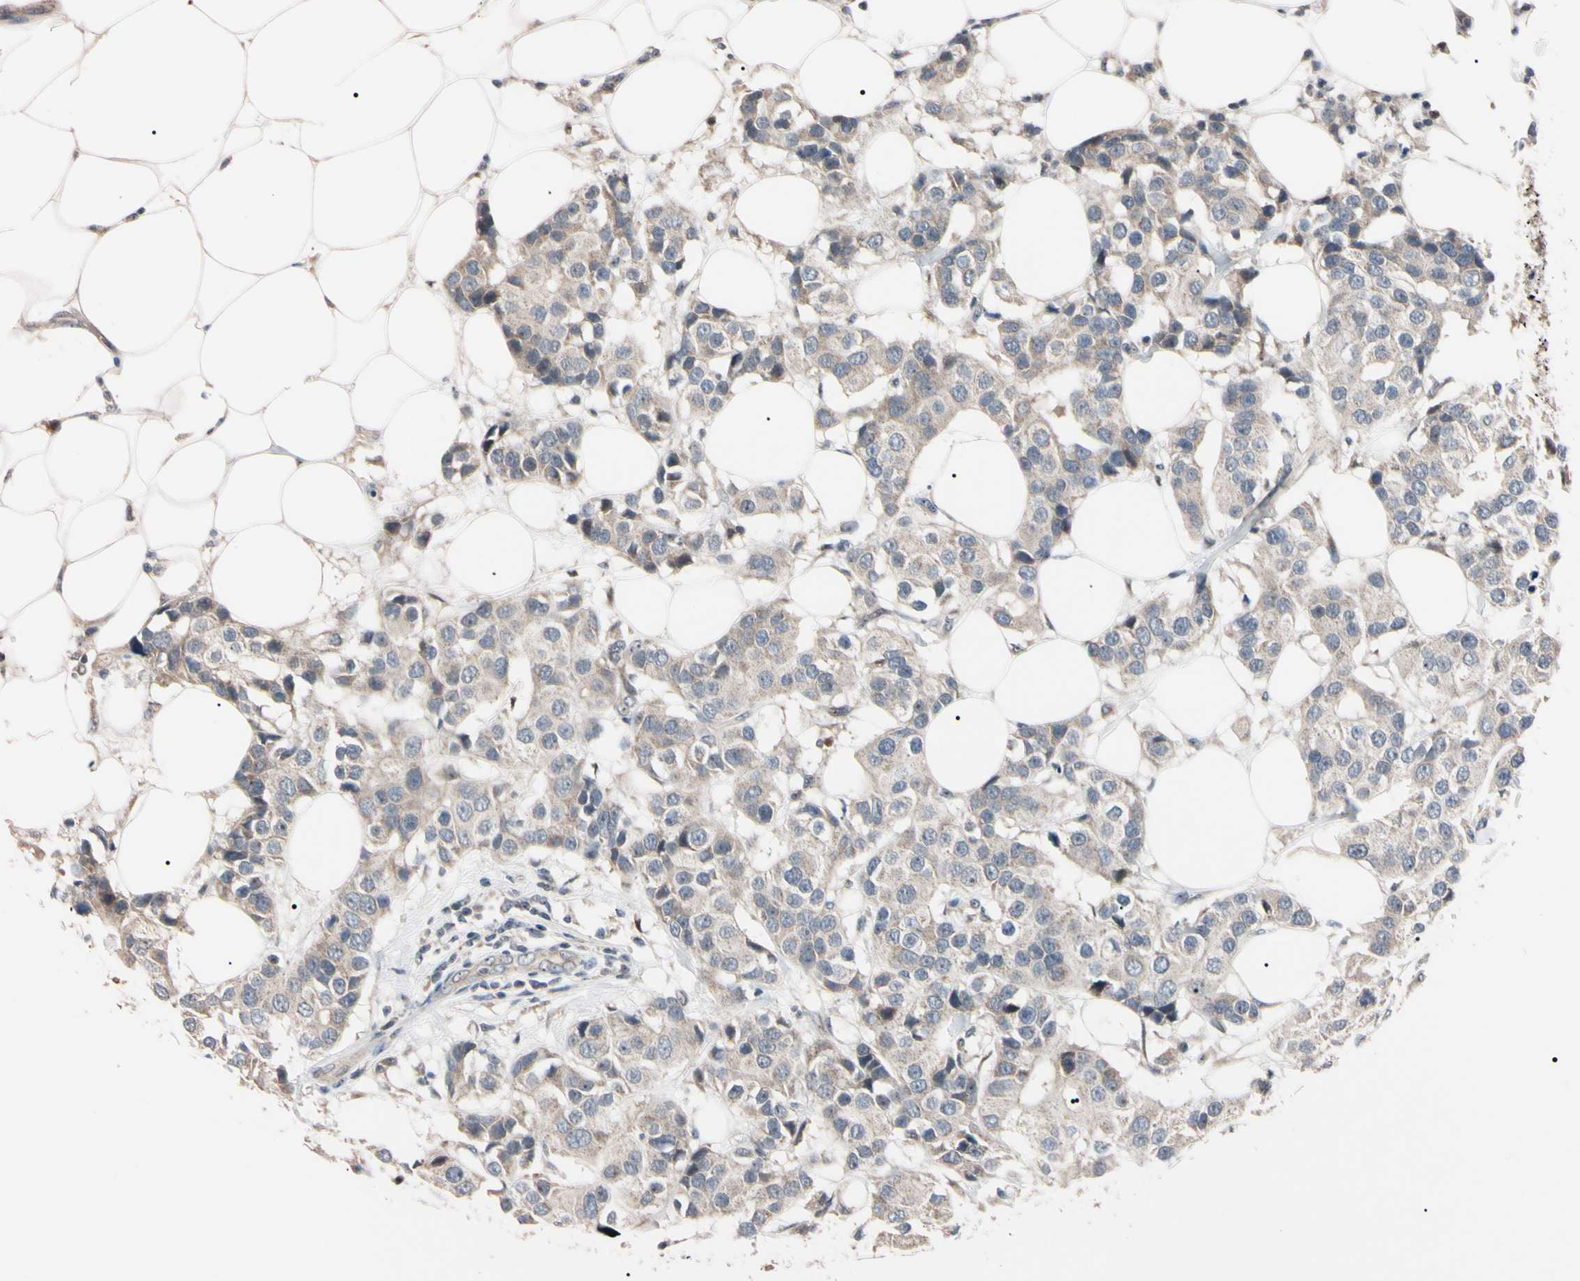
{"staining": {"intensity": "weak", "quantity": ">75%", "location": "cytoplasmic/membranous"}, "tissue": "breast cancer", "cell_type": "Tumor cells", "image_type": "cancer", "snomed": [{"axis": "morphology", "description": "Normal tissue, NOS"}, {"axis": "morphology", "description": "Duct carcinoma"}, {"axis": "topography", "description": "Breast"}], "caption": "Immunohistochemical staining of breast infiltrating ductal carcinoma reveals low levels of weak cytoplasmic/membranous protein staining in about >75% of tumor cells. Nuclei are stained in blue.", "gene": "TRAF5", "patient": {"sex": "female", "age": 39}}